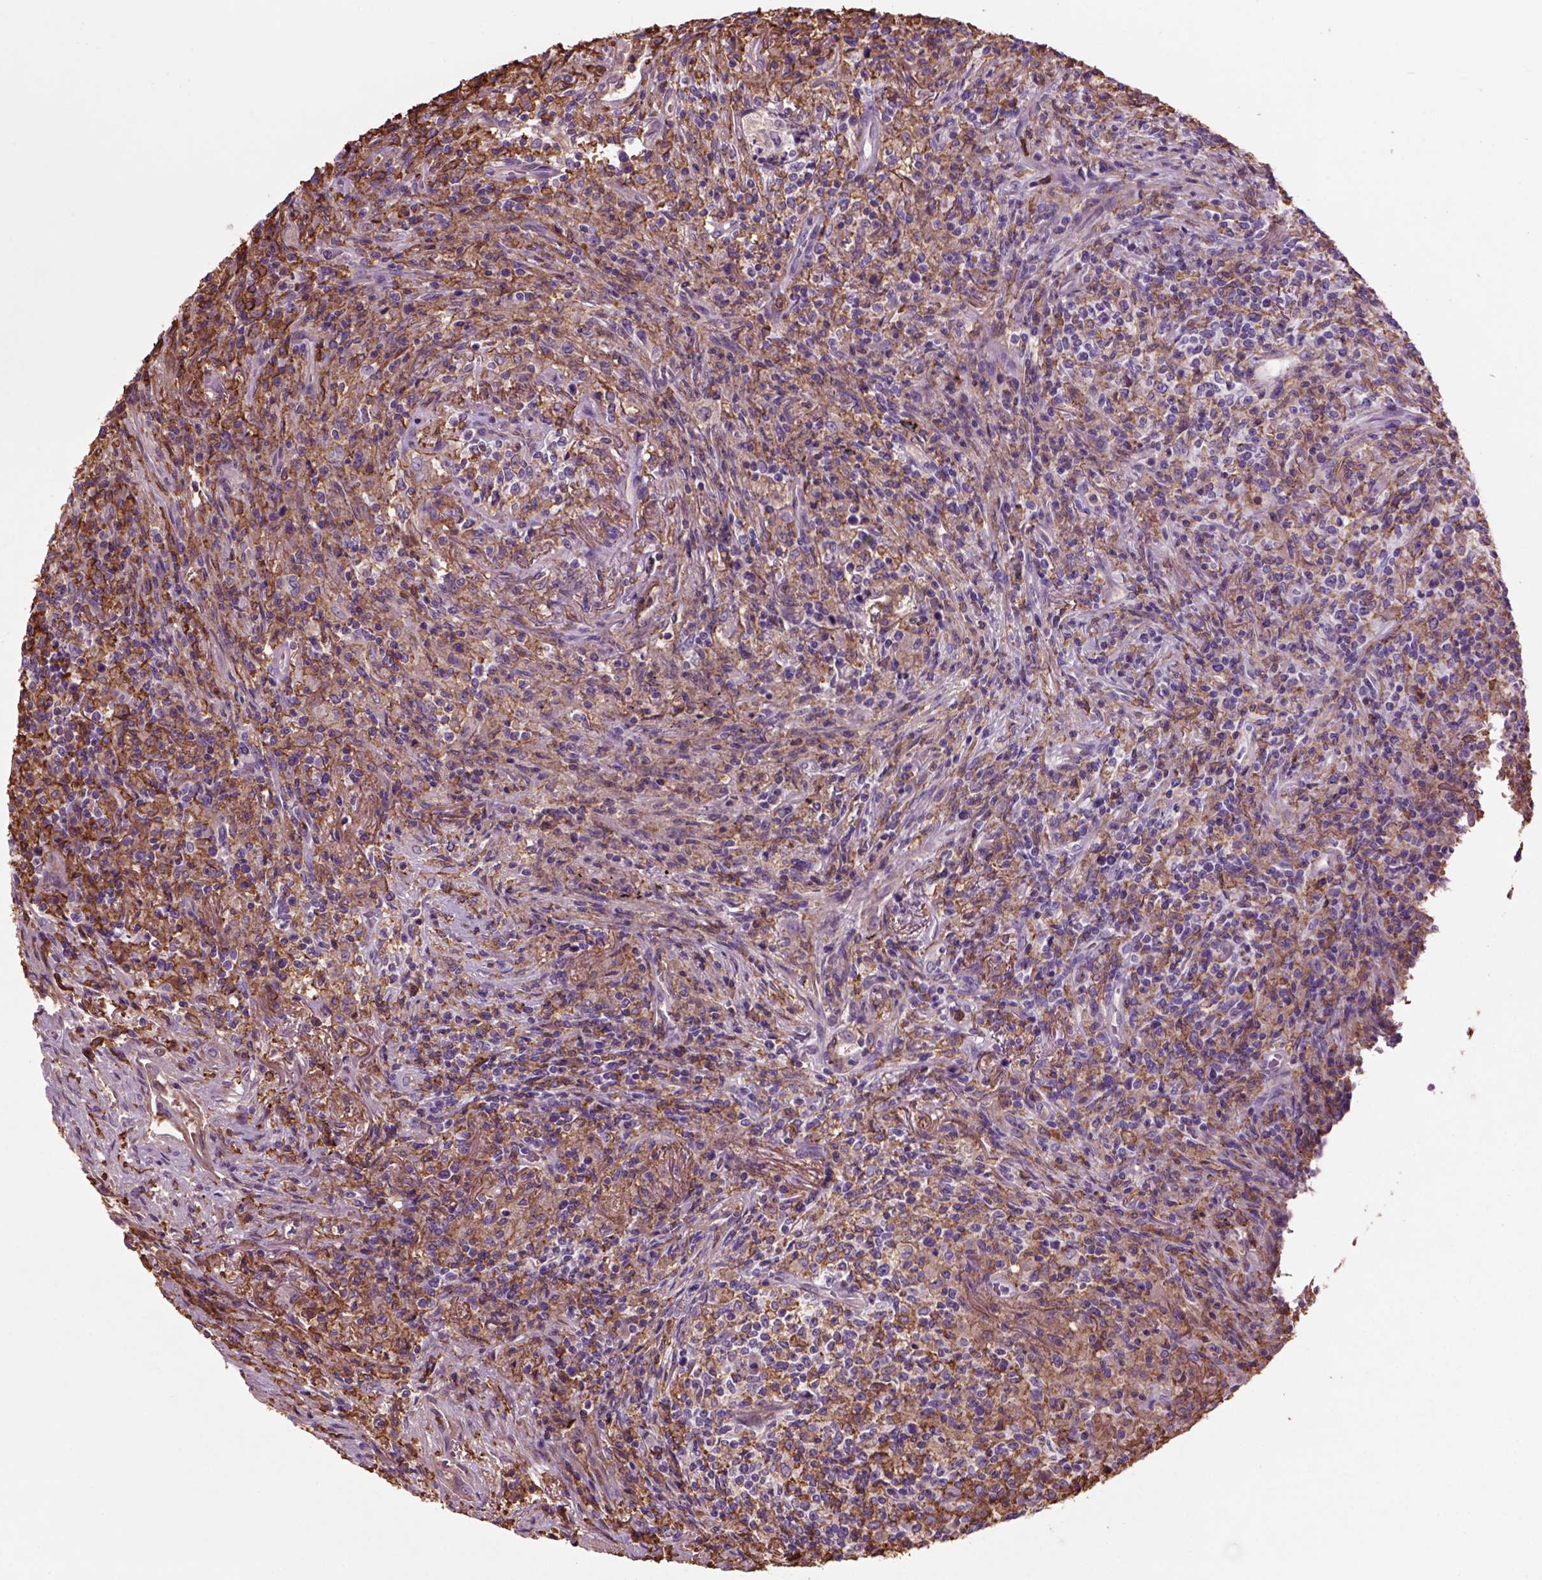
{"staining": {"intensity": "moderate", "quantity": "<25%", "location": "cytoplasmic/membranous"}, "tissue": "lymphoma", "cell_type": "Tumor cells", "image_type": "cancer", "snomed": [{"axis": "morphology", "description": "Malignant lymphoma, non-Hodgkin's type, High grade"}, {"axis": "topography", "description": "Lung"}], "caption": "Protein staining of high-grade malignant lymphoma, non-Hodgkin's type tissue reveals moderate cytoplasmic/membranous expression in about <25% of tumor cells. The protein of interest is shown in brown color, while the nuclei are stained blue.", "gene": "CD14", "patient": {"sex": "male", "age": 79}}